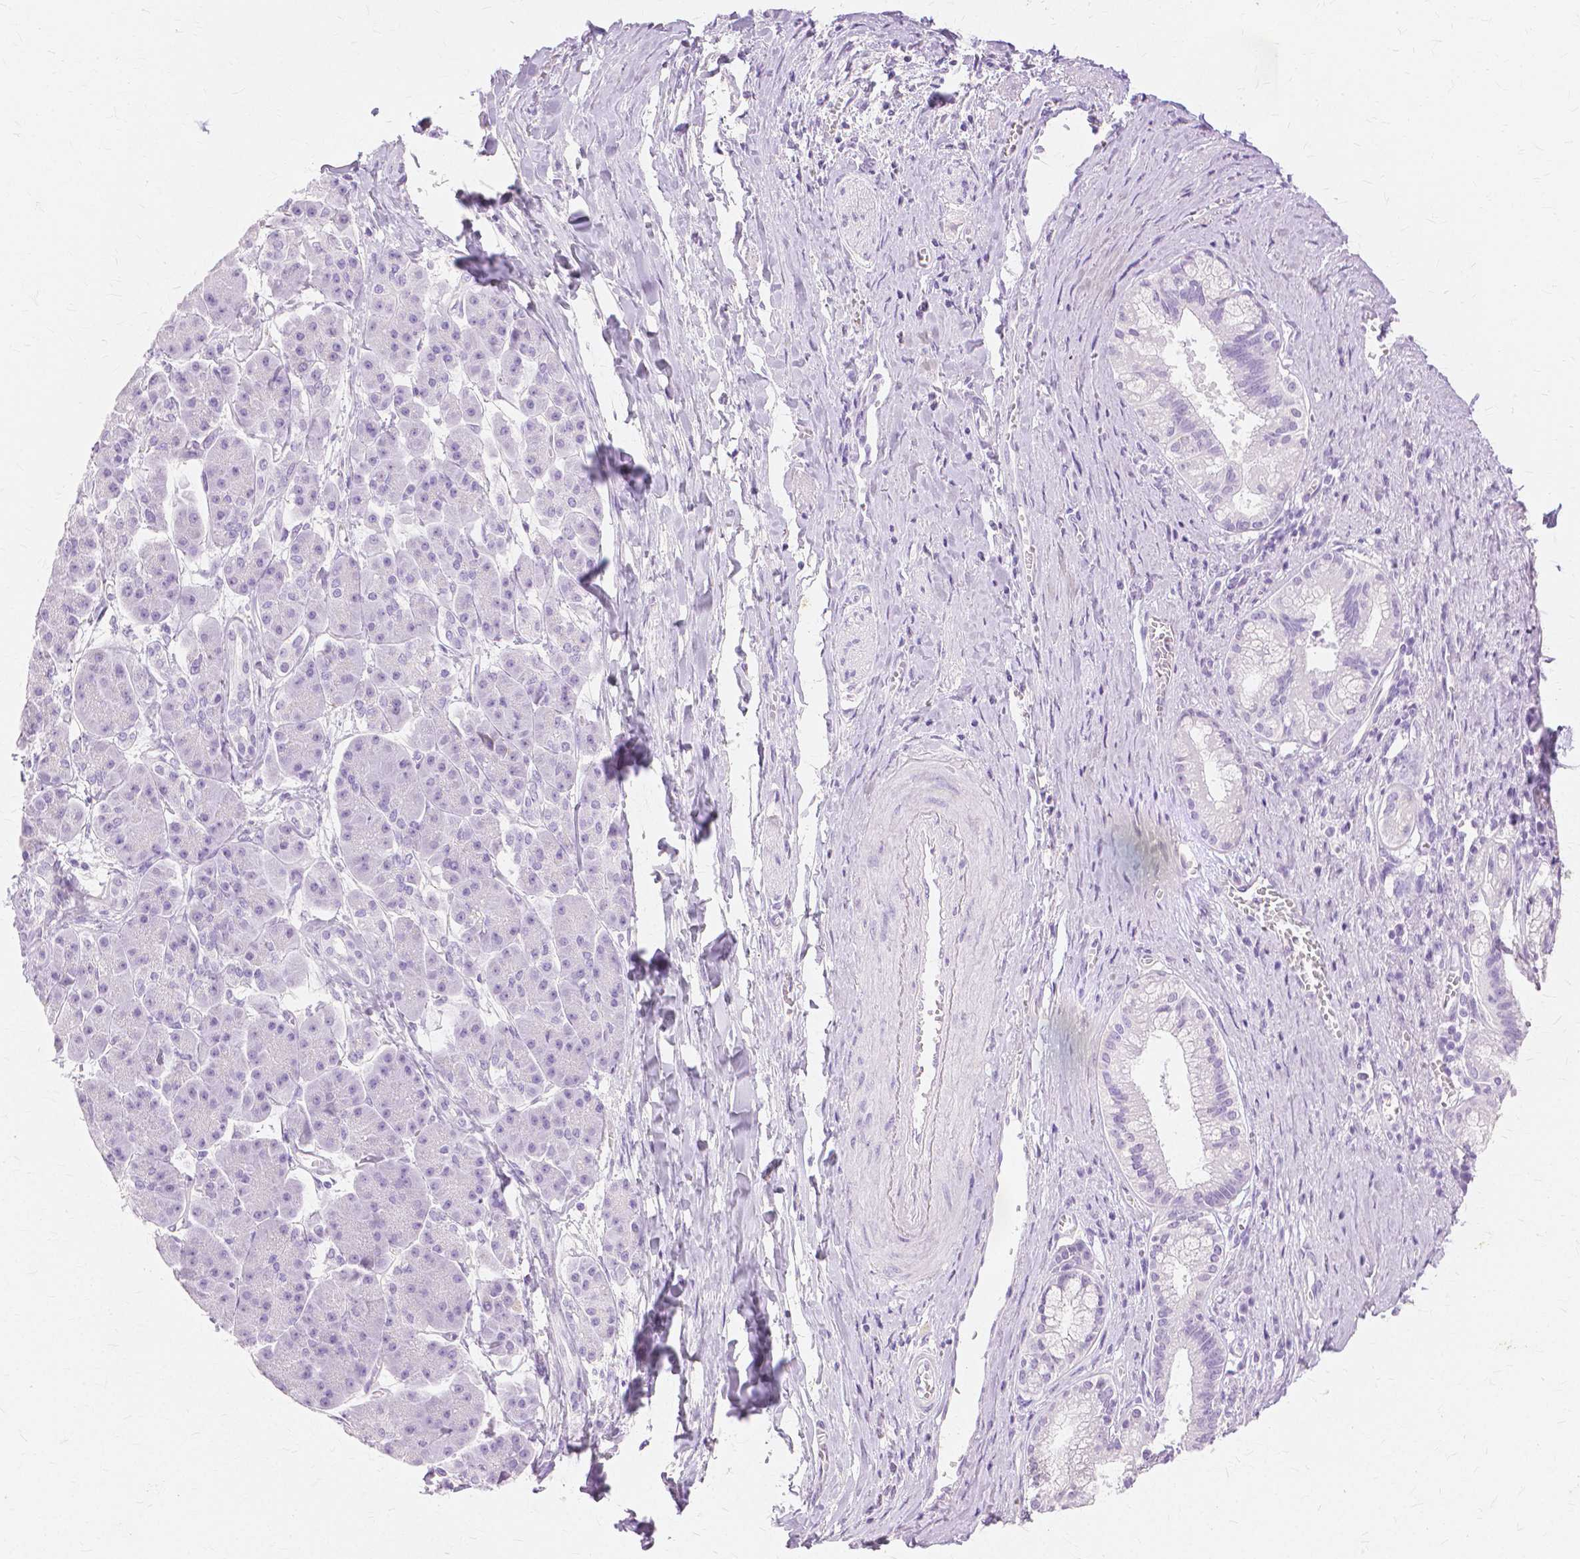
{"staining": {"intensity": "negative", "quantity": "none", "location": "none"}, "tissue": "pancreatic cancer", "cell_type": "Tumor cells", "image_type": "cancer", "snomed": [{"axis": "morphology", "description": "Normal tissue, NOS"}, {"axis": "morphology", "description": "Adenocarcinoma, NOS"}, {"axis": "topography", "description": "Lymph node"}, {"axis": "topography", "description": "Pancreas"}], "caption": "Tumor cells show no significant protein positivity in pancreatic cancer (adenocarcinoma). (Brightfield microscopy of DAB (3,3'-diaminobenzidine) IHC at high magnification).", "gene": "TGM1", "patient": {"sex": "female", "age": 58}}